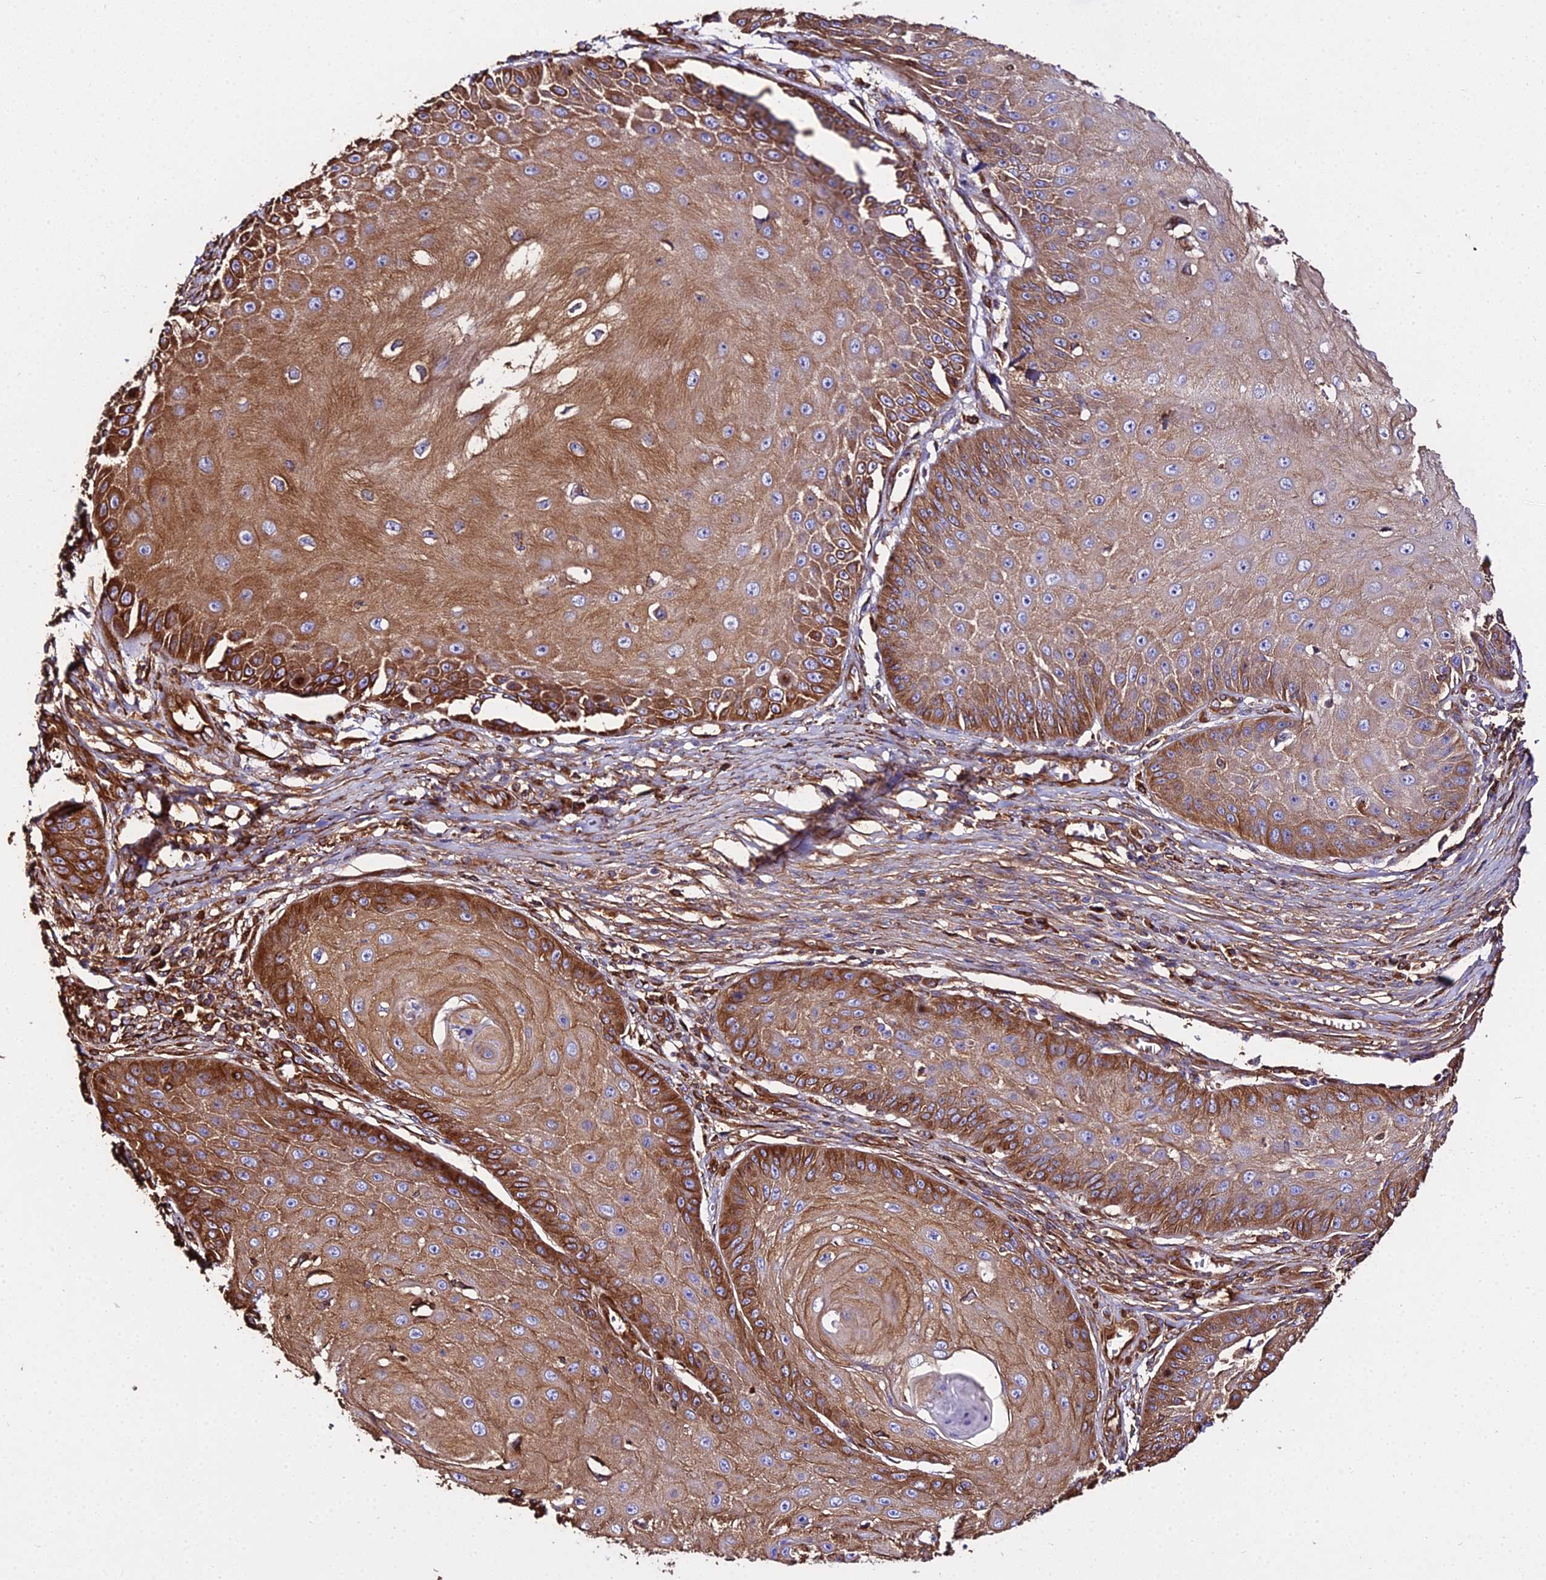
{"staining": {"intensity": "strong", "quantity": ">75%", "location": "cytoplasmic/membranous"}, "tissue": "skin cancer", "cell_type": "Tumor cells", "image_type": "cancer", "snomed": [{"axis": "morphology", "description": "Squamous cell carcinoma, NOS"}, {"axis": "topography", "description": "Skin"}], "caption": "Human skin squamous cell carcinoma stained with a brown dye exhibits strong cytoplasmic/membranous positive expression in approximately >75% of tumor cells.", "gene": "TUBA3D", "patient": {"sex": "male", "age": 70}}